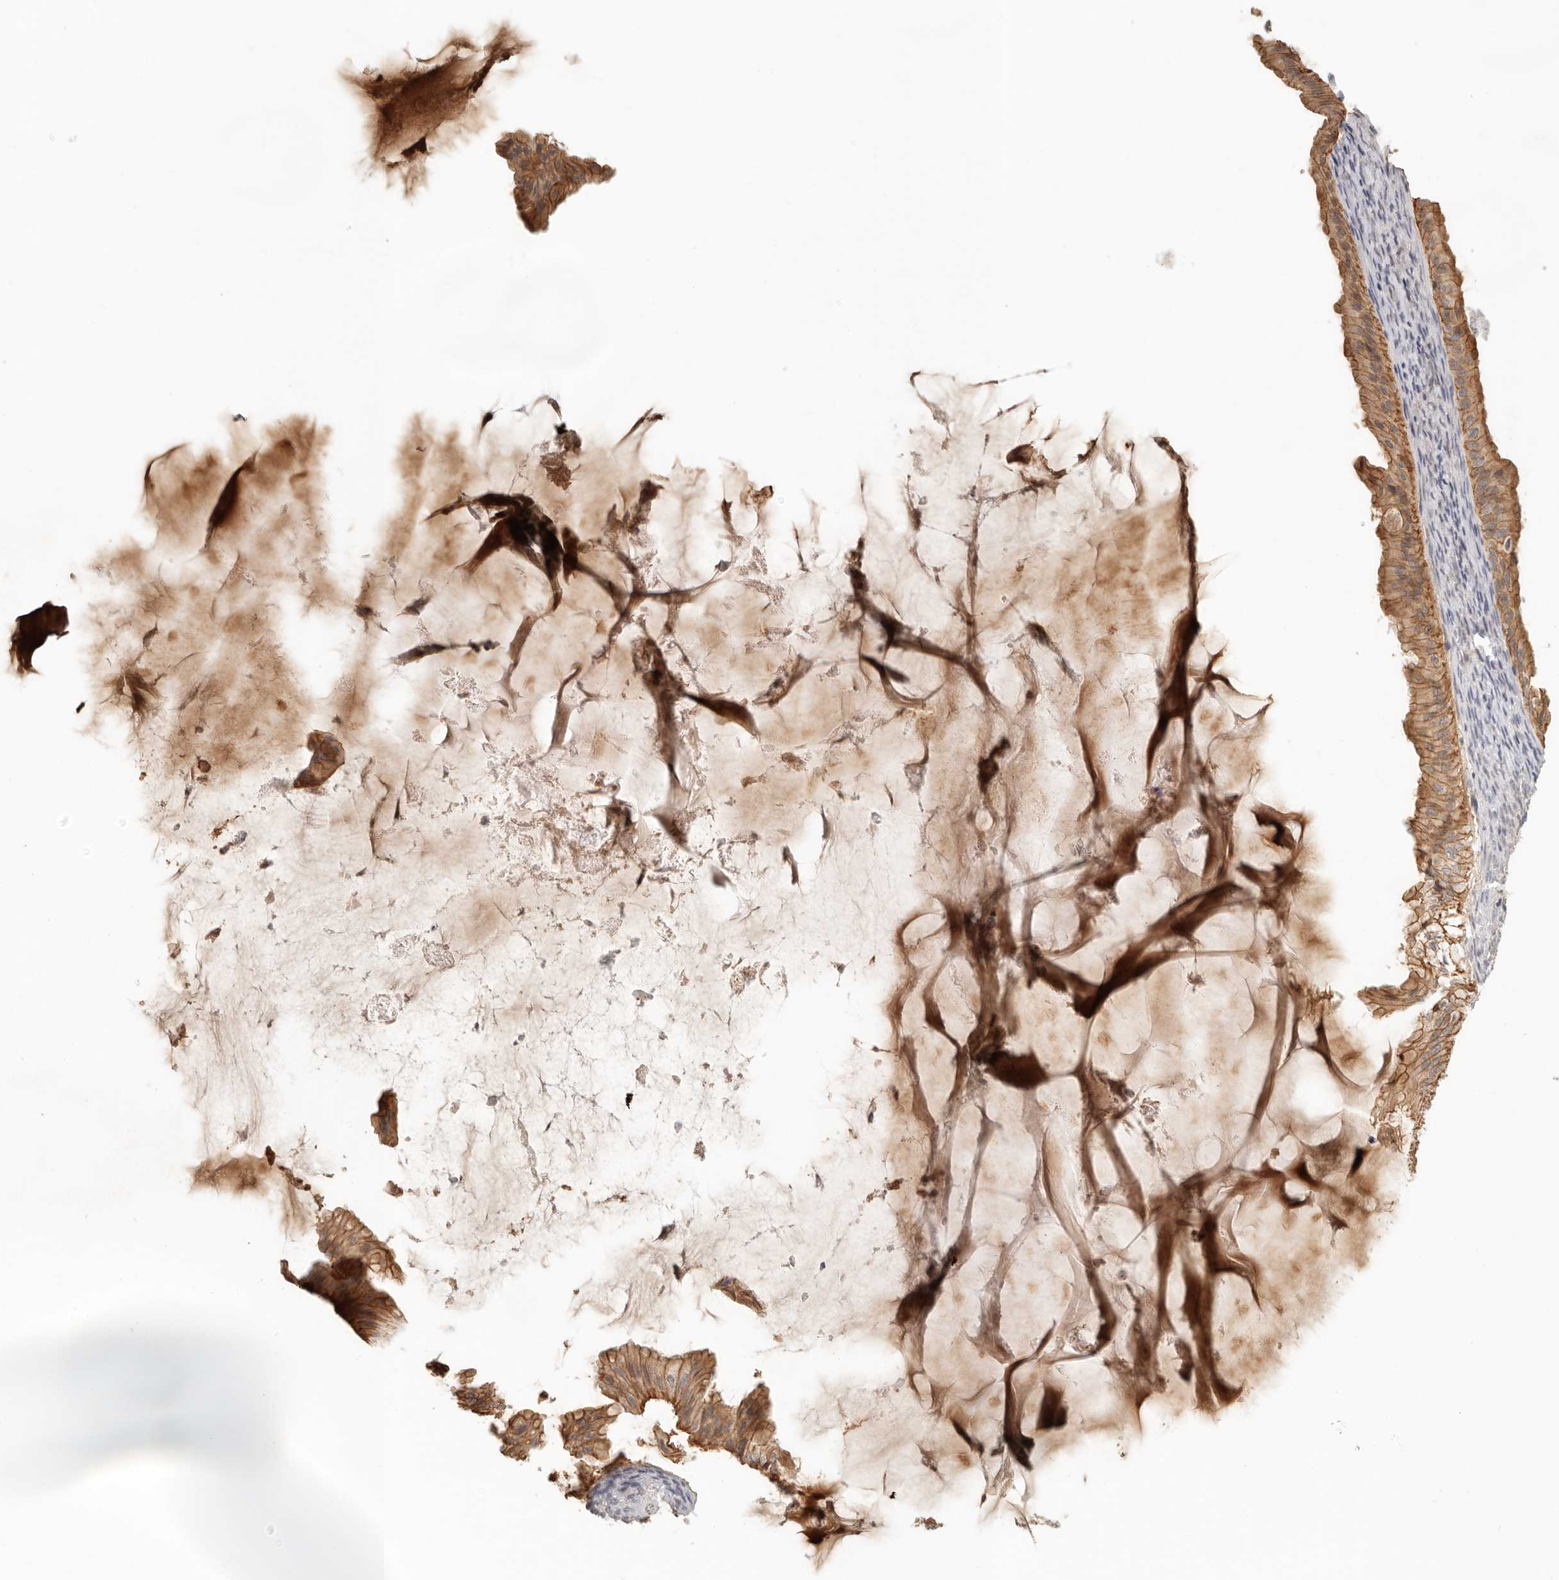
{"staining": {"intensity": "moderate", "quantity": ">75%", "location": "cytoplasmic/membranous"}, "tissue": "ovarian cancer", "cell_type": "Tumor cells", "image_type": "cancer", "snomed": [{"axis": "morphology", "description": "Cystadenocarcinoma, mucinous, NOS"}, {"axis": "topography", "description": "Ovary"}], "caption": "Immunohistochemical staining of human ovarian cancer (mucinous cystadenocarcinoma) shows medium levels of moderate cytoplasmic/membranous protein expression in about >75% of tumor cells.", "gene": "ANXA9", "patient": {"sex": "female", "age": 61}}